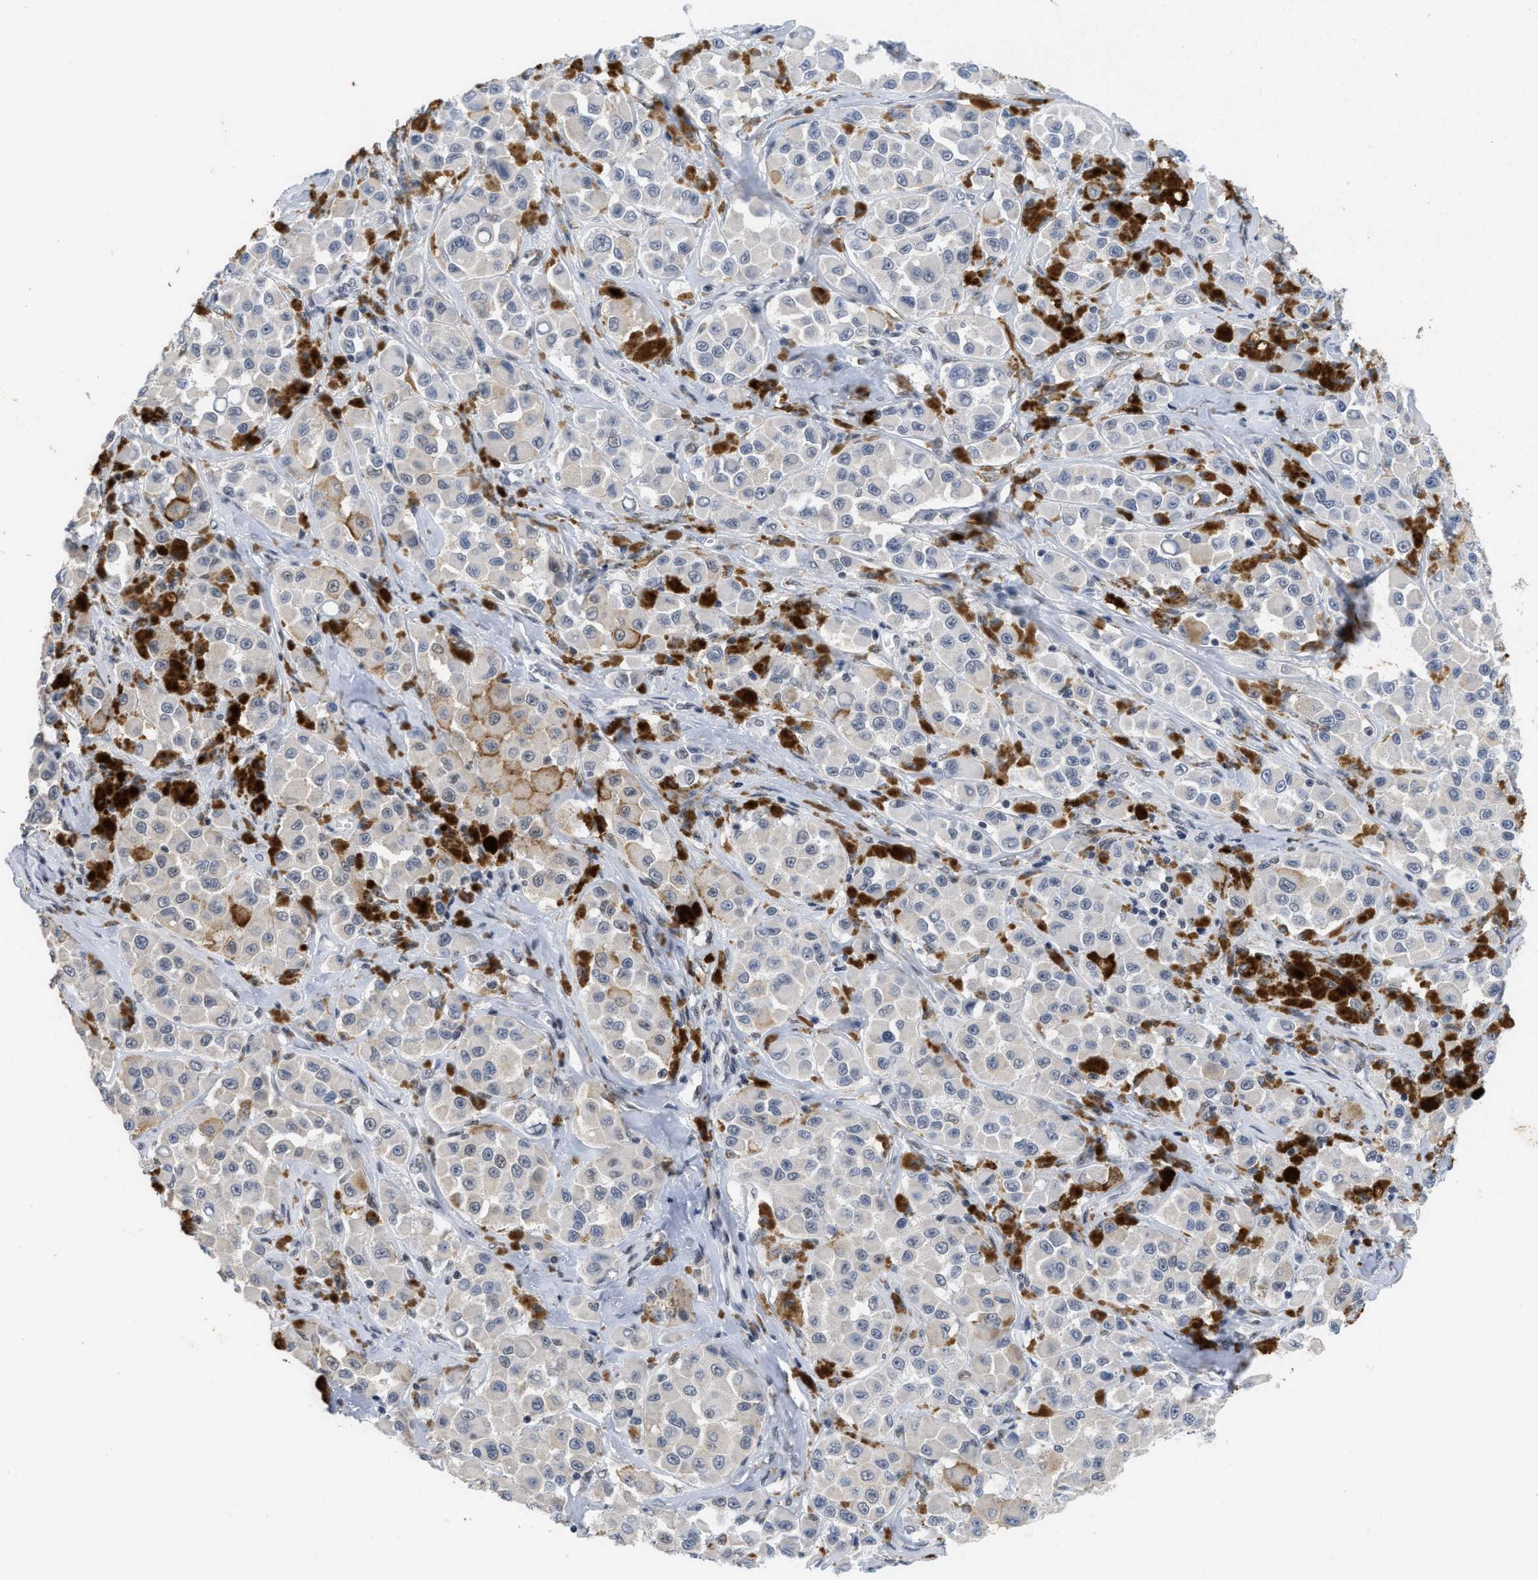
{"staining": {"intensity": "negative", "quantity": "none", "location": "none"}, "tissue": "melanoma", "cell_type": "Tumor cells", "image_type": "cancer", "snomed": [{"axis": "morphology", "description": "Malignant melanoma, NOS"}, {"axis": "topography", "description": "Skin"}], "caption": "Immunohistochemical staining of melanoma exhibits no significant expression in tumor cells.", "gene": "GGNBP2", "patient": {"sex": "male", "age": 84}}